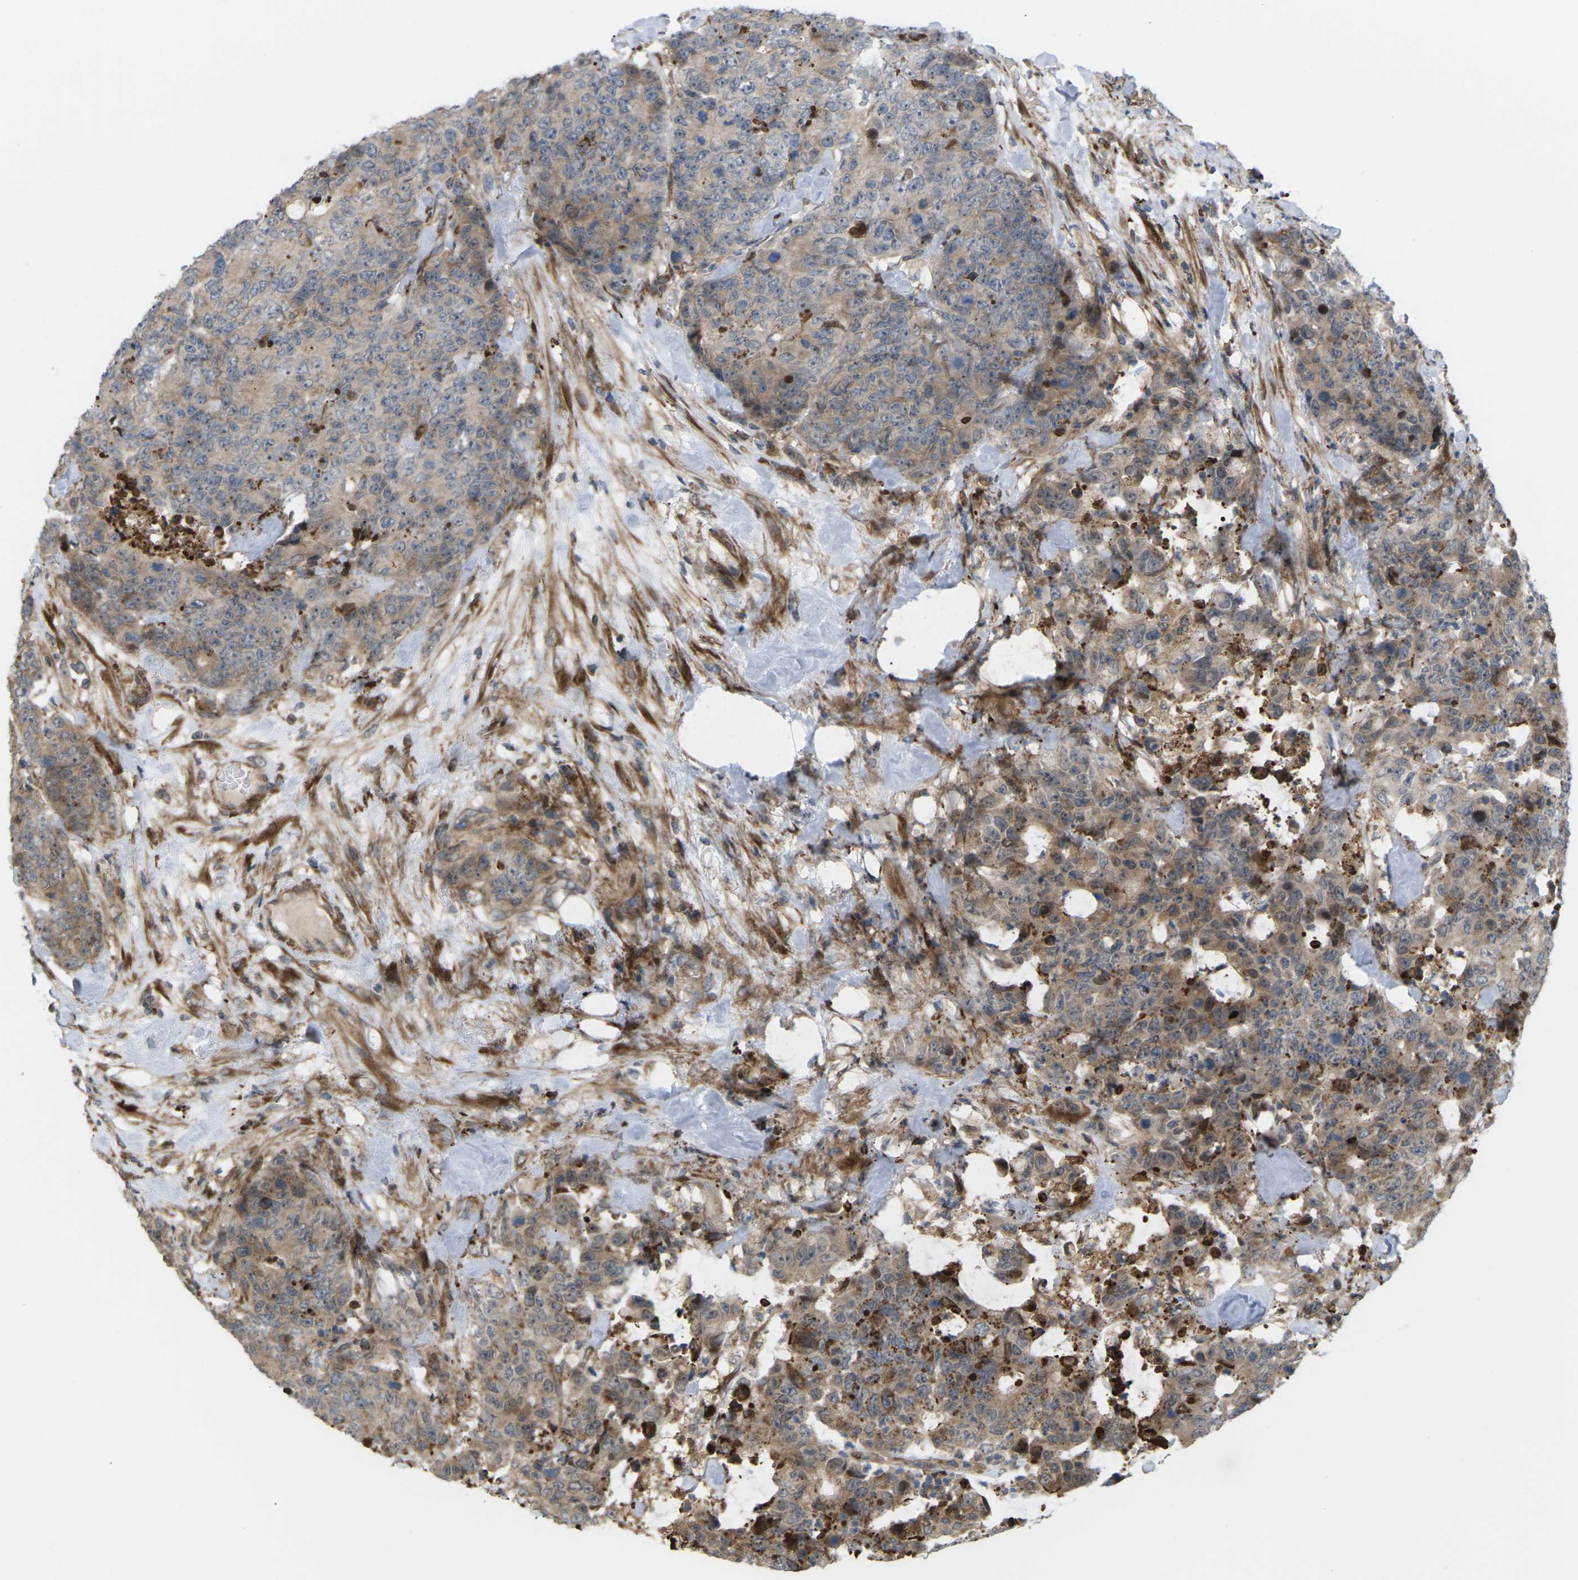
{"staining": {"intensity": "moderate", "quantity": "25%-75%", "location": "cytoplasmic/membranous"}, "tissue": "colorectal cancer", "cell_type": "Tumor cells", "image_type": "cancer", "snomed": [{"axis": "morphology", "description": "Adenocarcinoma, NOS"}, {"axis": "topography", "description": "Colon"}], "caption": "Immunohistochemical staining of human adenocarcinoma (colorectal) exhibits medium levels of moderate cytoplasmic/membranous protein expression in about 25%-75% of tumor cells.", "gene": "ROBO1", "patient": {"sex": "female", "age": 86}}